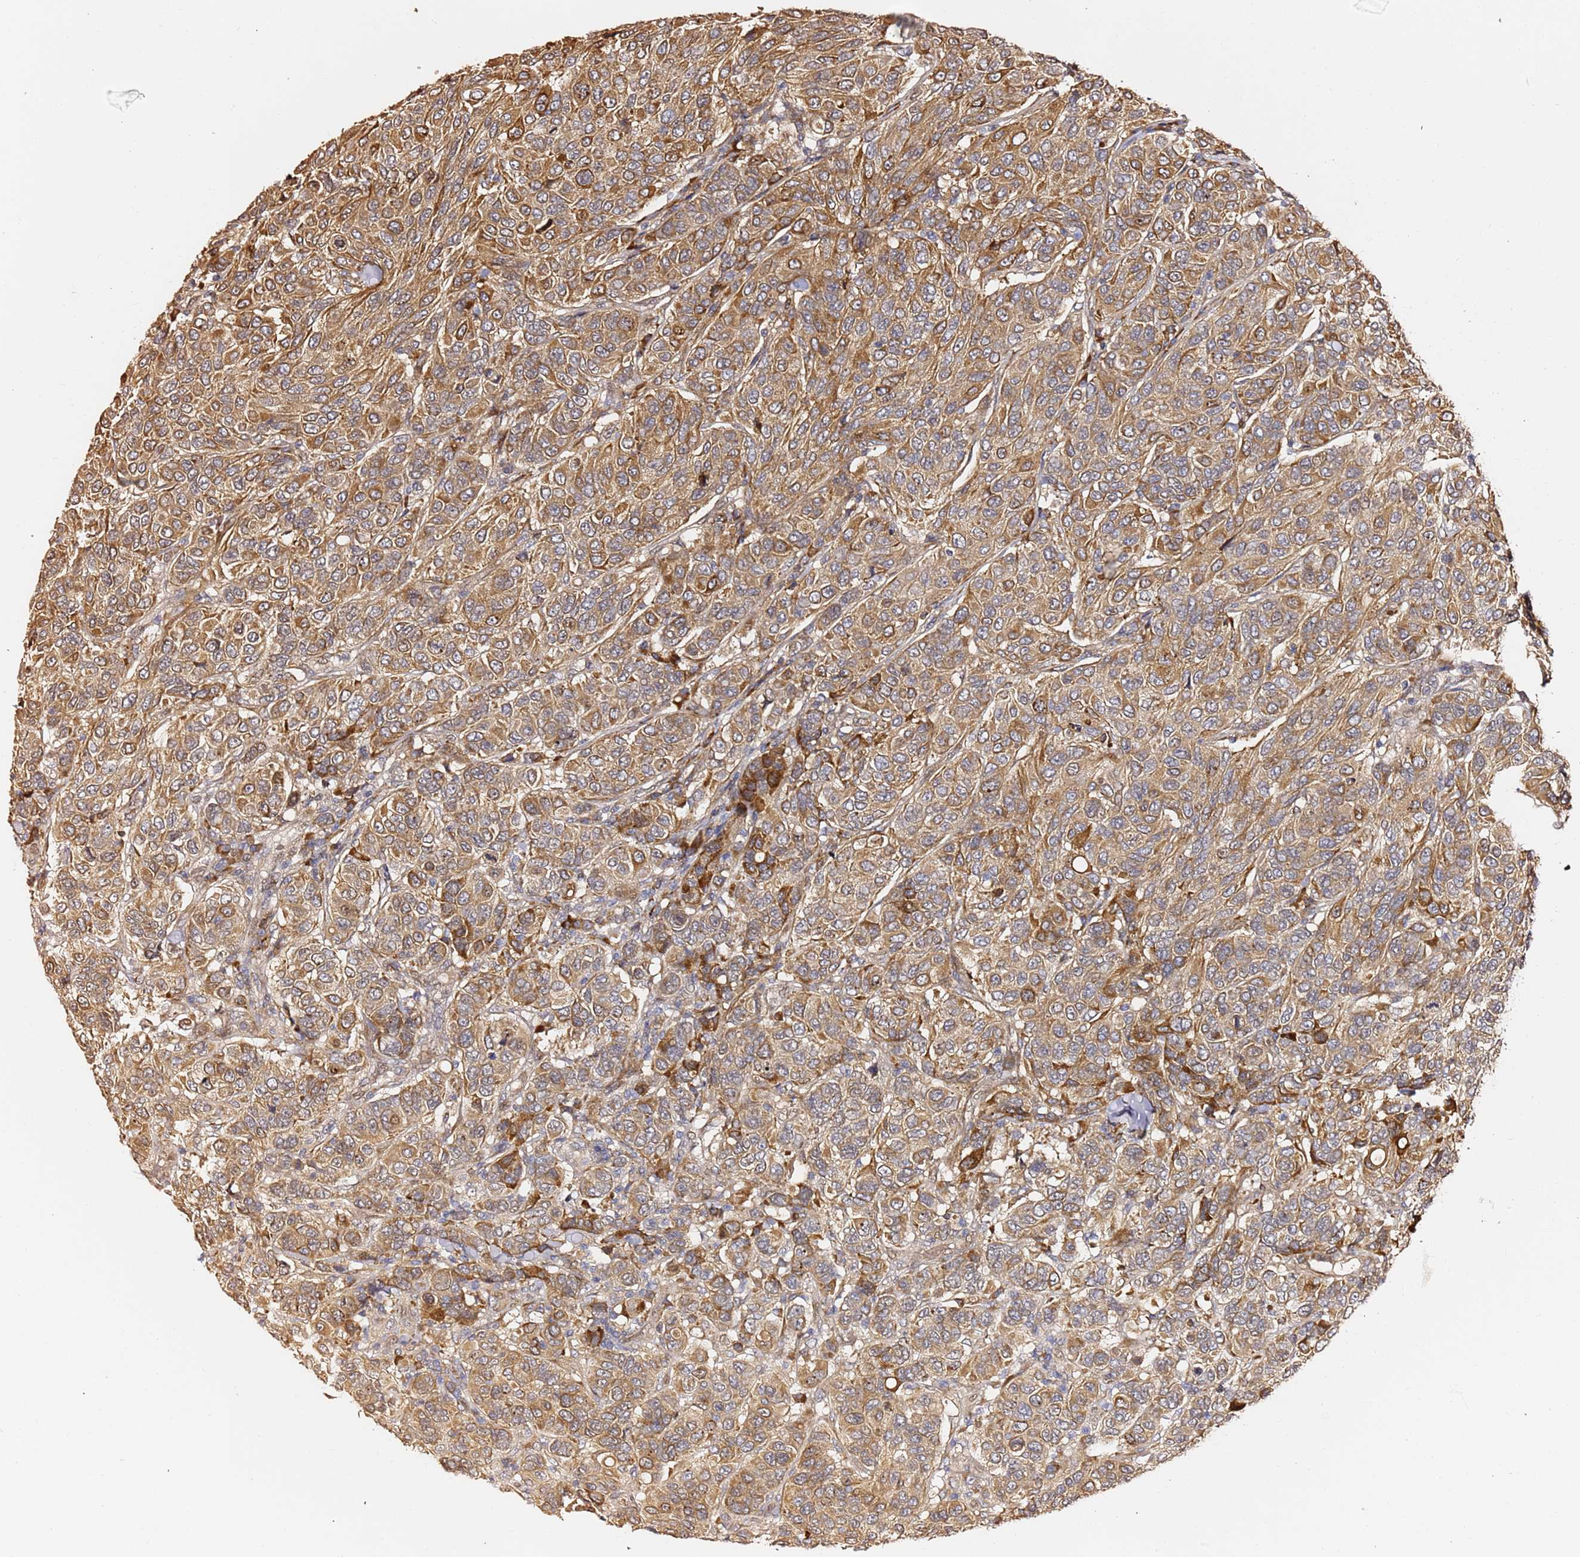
{"staining": {"intensity": "moderate", "quantity": ">75%", "location": "cytoplasmic/membranous"}, "tissue": "breast cancer", "cell_type": "Tumor cells", "image_type": "cancer", "snomed": [{"axis": "morphology", "description": "Duct carcinoma"}, {"axis": "topography", "description": "Breast"}], "caption": "Protein staining by immunohistochemistry (IHC) demonstrates moderate cytoplasmic/membranous positivity in about >75% of tumor cells in breast cancer. The staining was performed using DAB (3,3'-diaminobenzidine), with brown indicating positive protein expression. Nuclei are stained blue with hematoxylin.", "gene": "HSD17B7", "patient": {"sex": "female", "age": 55}}